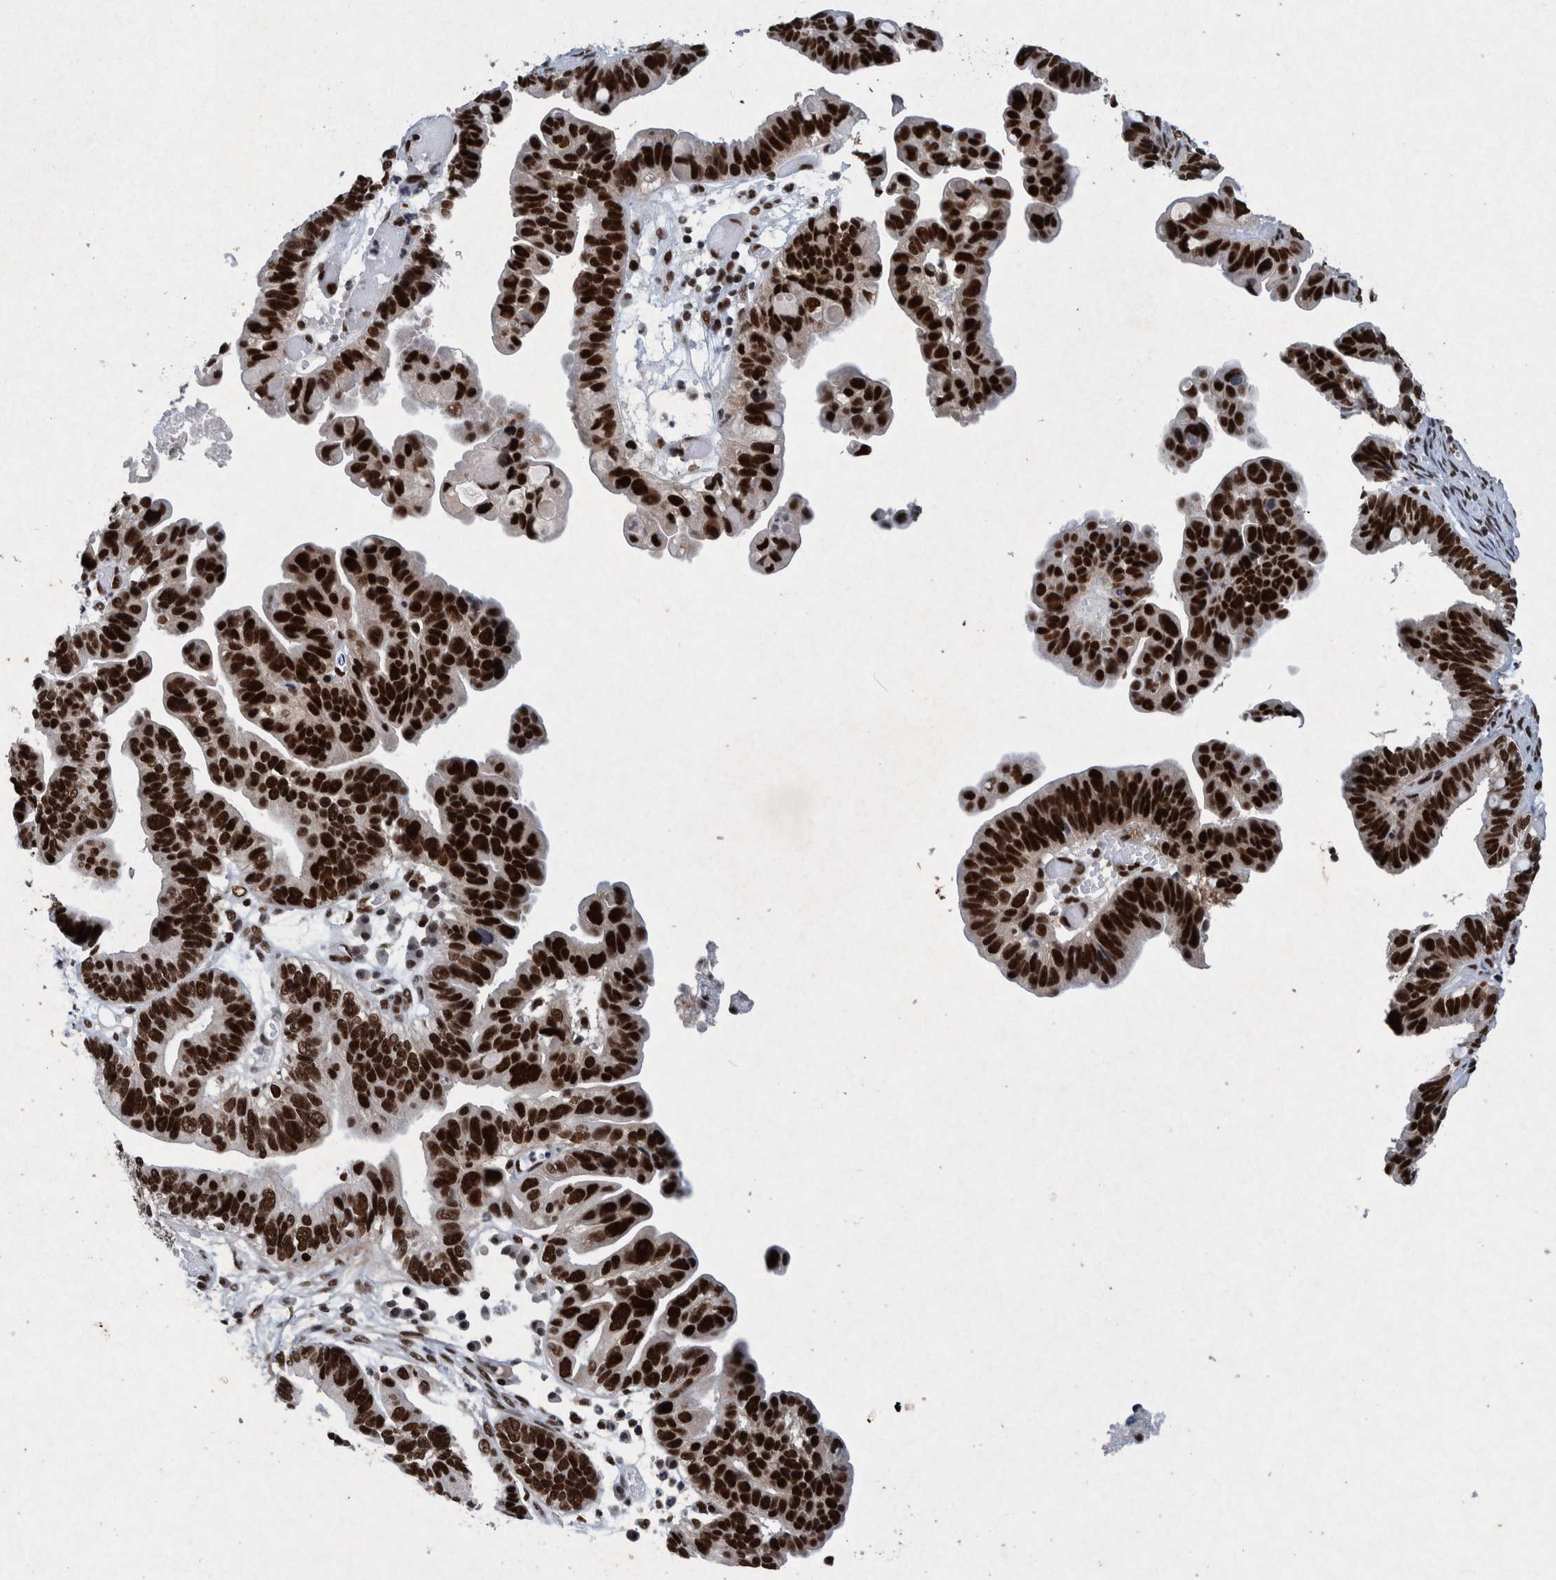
{"staining": {"intensity": "strong", "quantity": ">75%", "location": "nuclear"}, "tissue": "ovarian cancer", "cell_type": "Tumor cells", "image_type": "cancer", "snomed": [{"axis": "morphology", "description": "Cystadenocarcinoma, serous, NOS"}, {"axis": "topography", "description": "Ovary"}], "caption": "Immunohistochemistry (IHC) of human serous cystadenocarcinoma (ovarian) shows high levels of strong nuclear expression in approximately >75% of tumor cells.", "gene": "TAF10", "patient": {"sex": "female", "age": 56}}